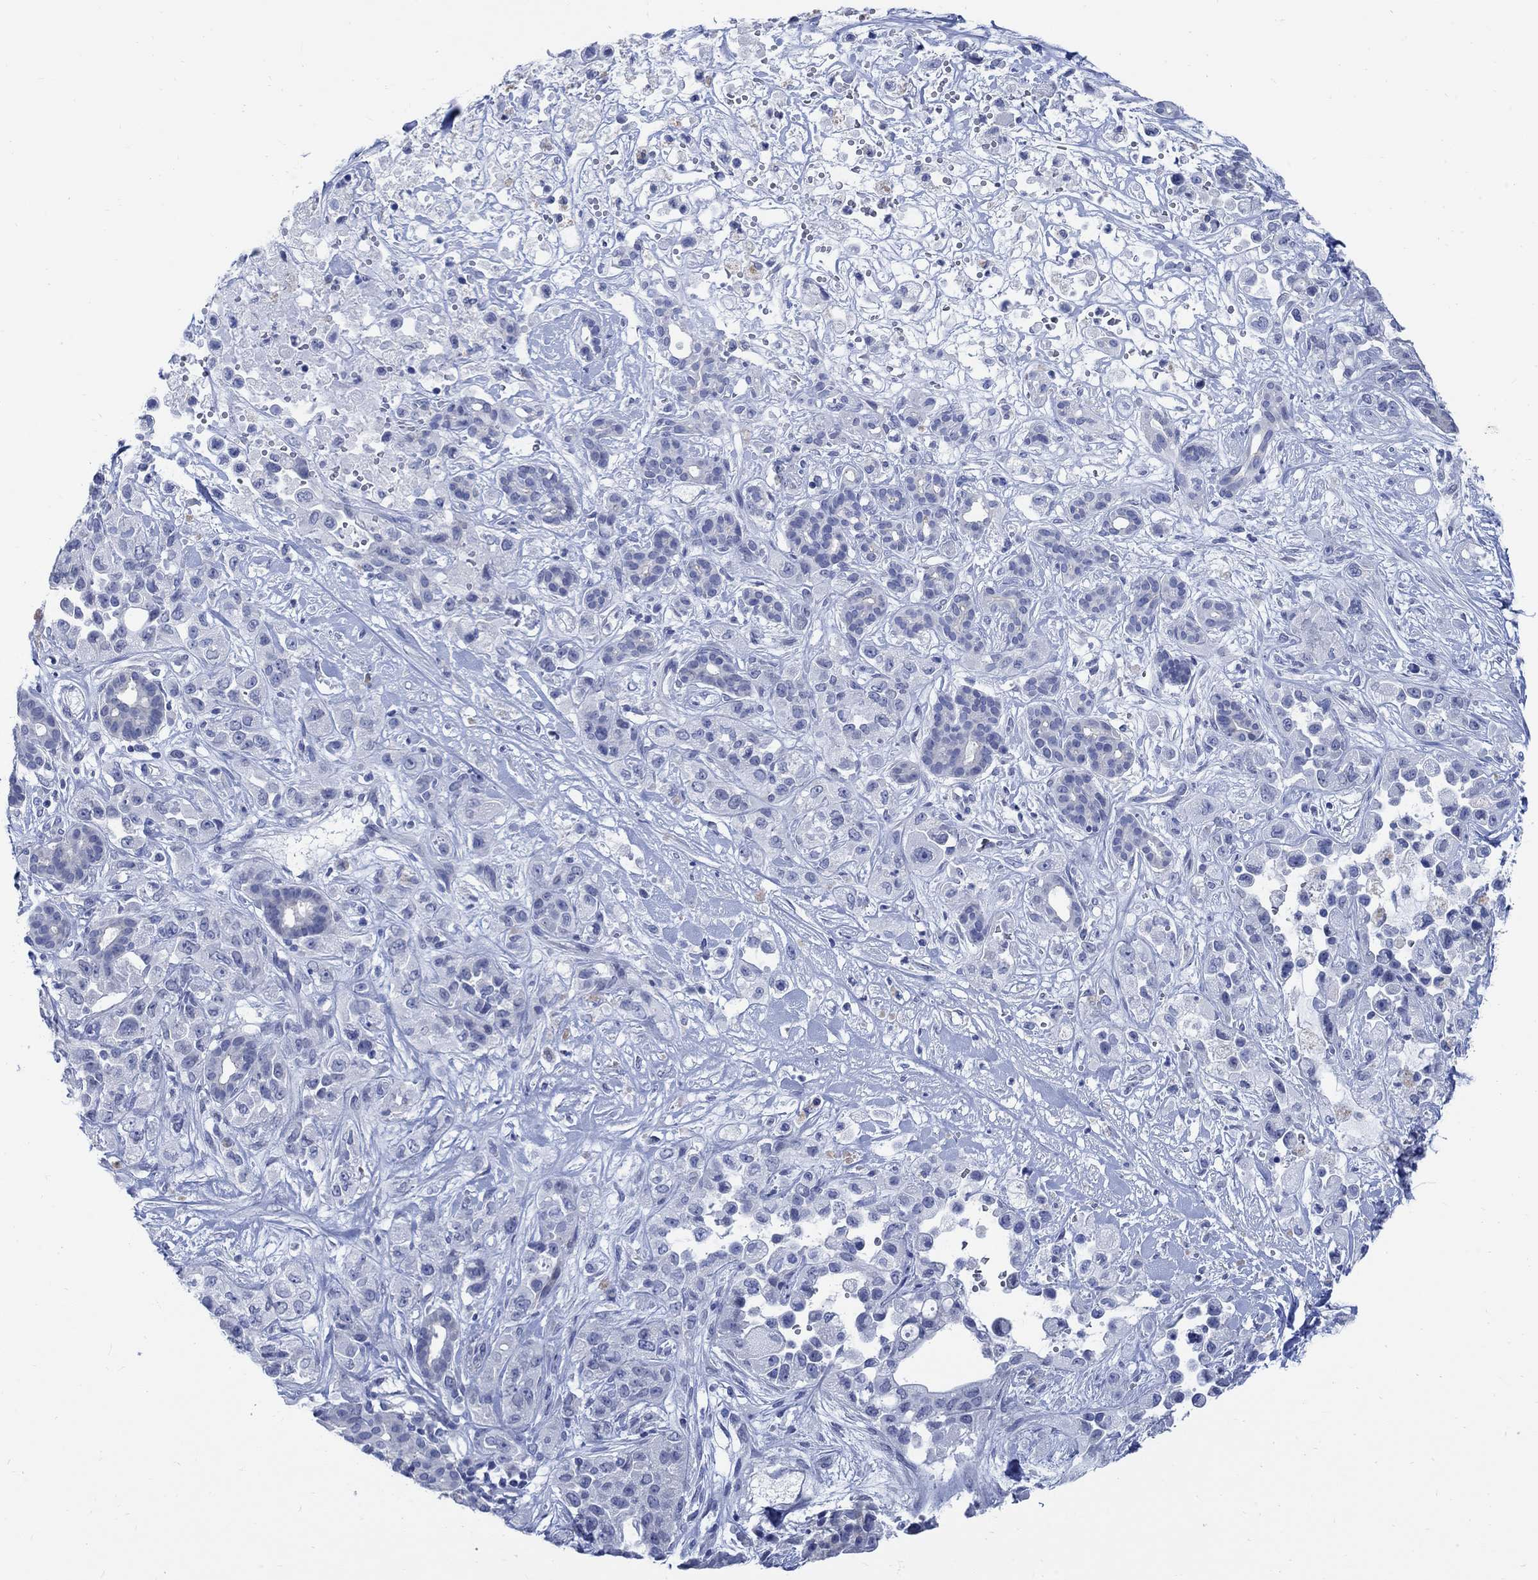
{"staining": {"intensity": "negative", "quantity": "none", "location": "none"}, "tissue": "pancreatic cancer", "cell_type": "Tumor cells", "image_type": "cancer", "snomed": [{"axis": "morphology", "description": "Adenocarcinoma, NOS"}, {"axis": "topography", "description": "Pancreas"}], "caption": "Micrograph shows no significant protein positivity in tumor cells of pancreatic adenocarcinoma.", "gene": "CAMK2N1", "patient": {"sex": "male", "age": 44}}